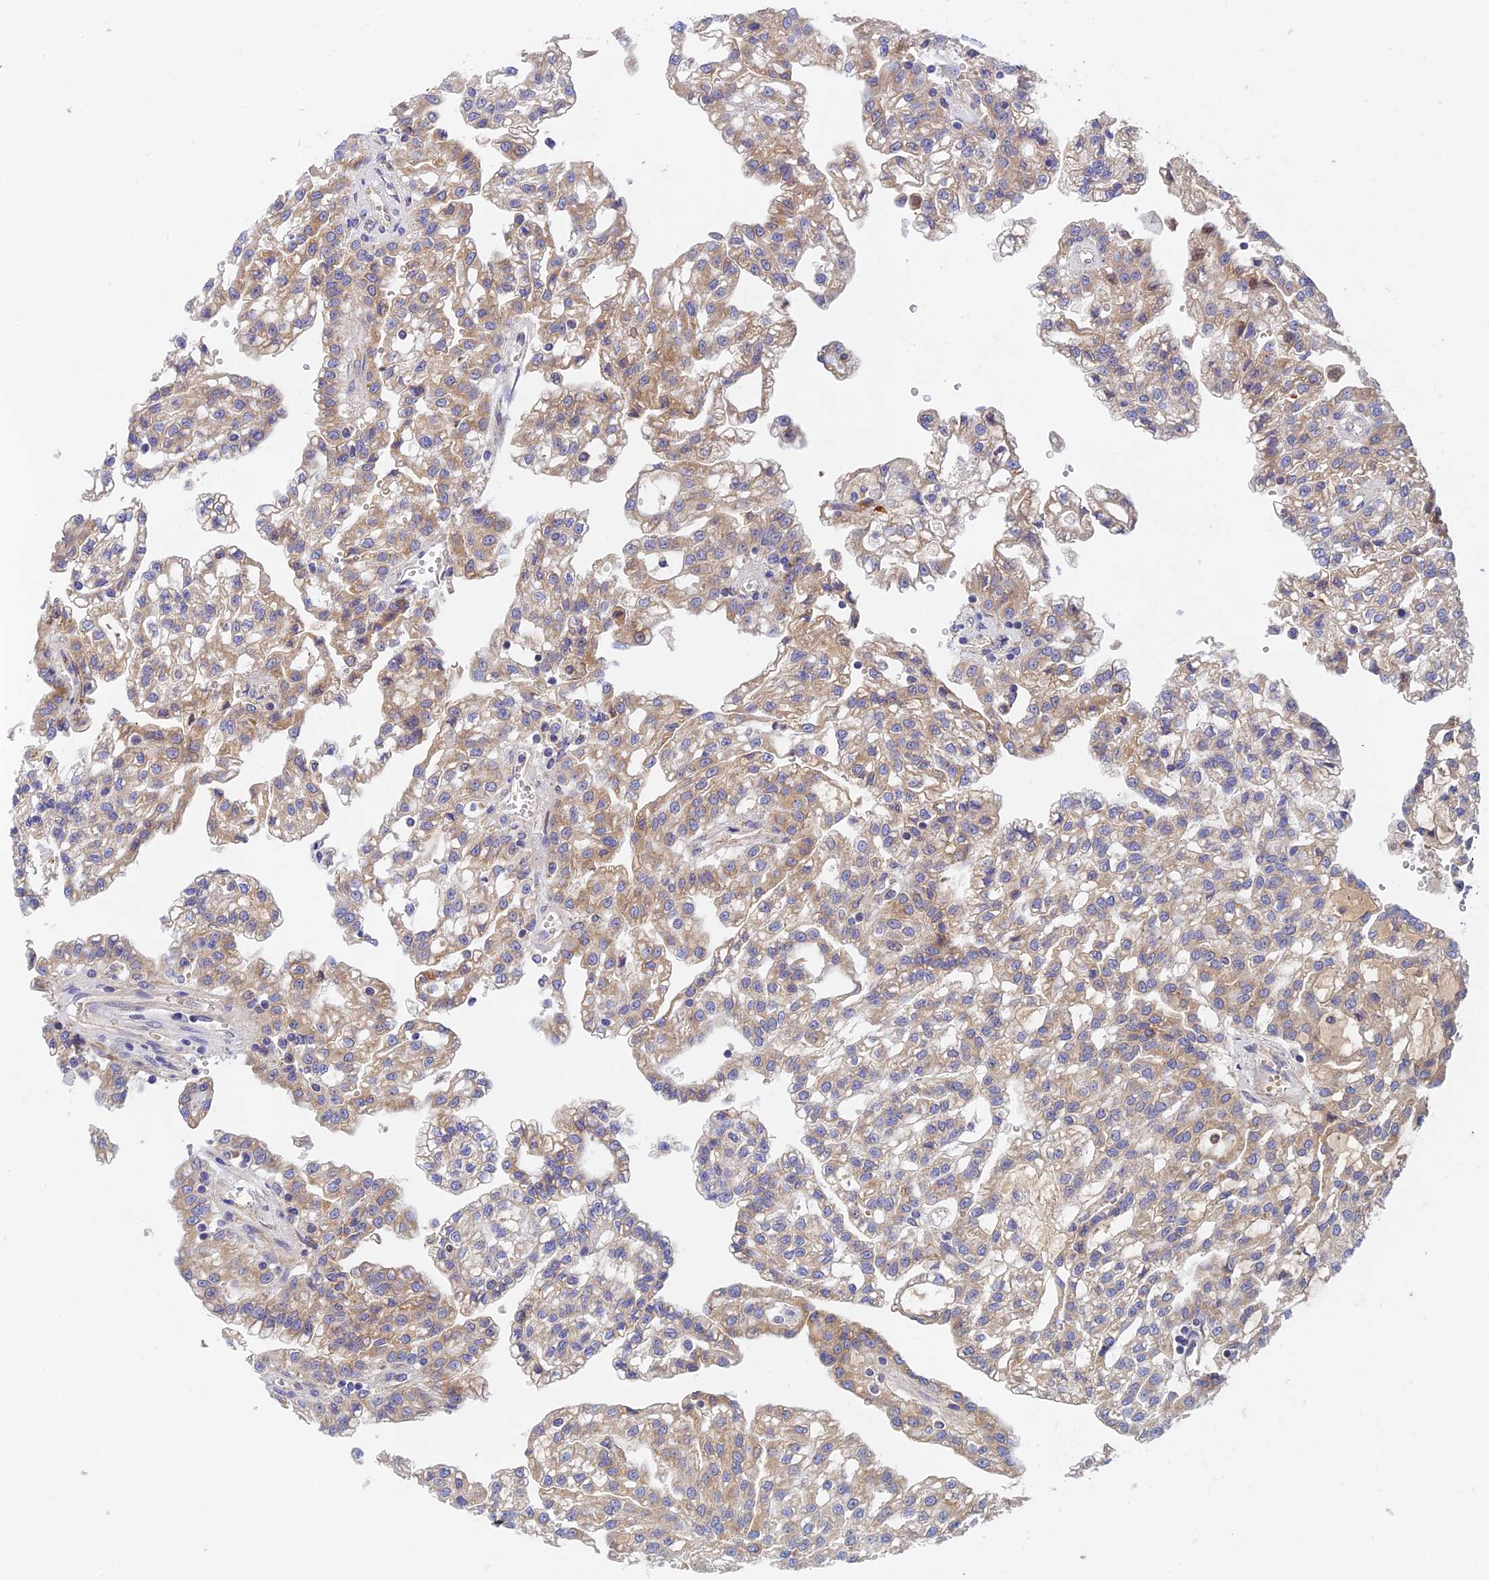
{"staining": {"intensity": "weak", "quantity": ">75%", "location": "cytoplasmic/membranous"}, "tissue": "renal cancer", "cell_type": "Tumor cells", "image_type": "cancer", "snomed": [{"axis": "morphology", "description": "Adenocarcinoma, NOS"}, {"axis": "topography", "description": "Kidney"}], "caption": "Brown immunohistochemical staining in human renal cancer reveals weak cytoplasmic/membranous expression in about >75% of tumor cells. (DAB (3,3'-diaminobenzidine) IHC, brown staining for protein, blue staining for nuclei).", "gene": "RANBP6", "patient": {"sex": "male", "age": 63}}